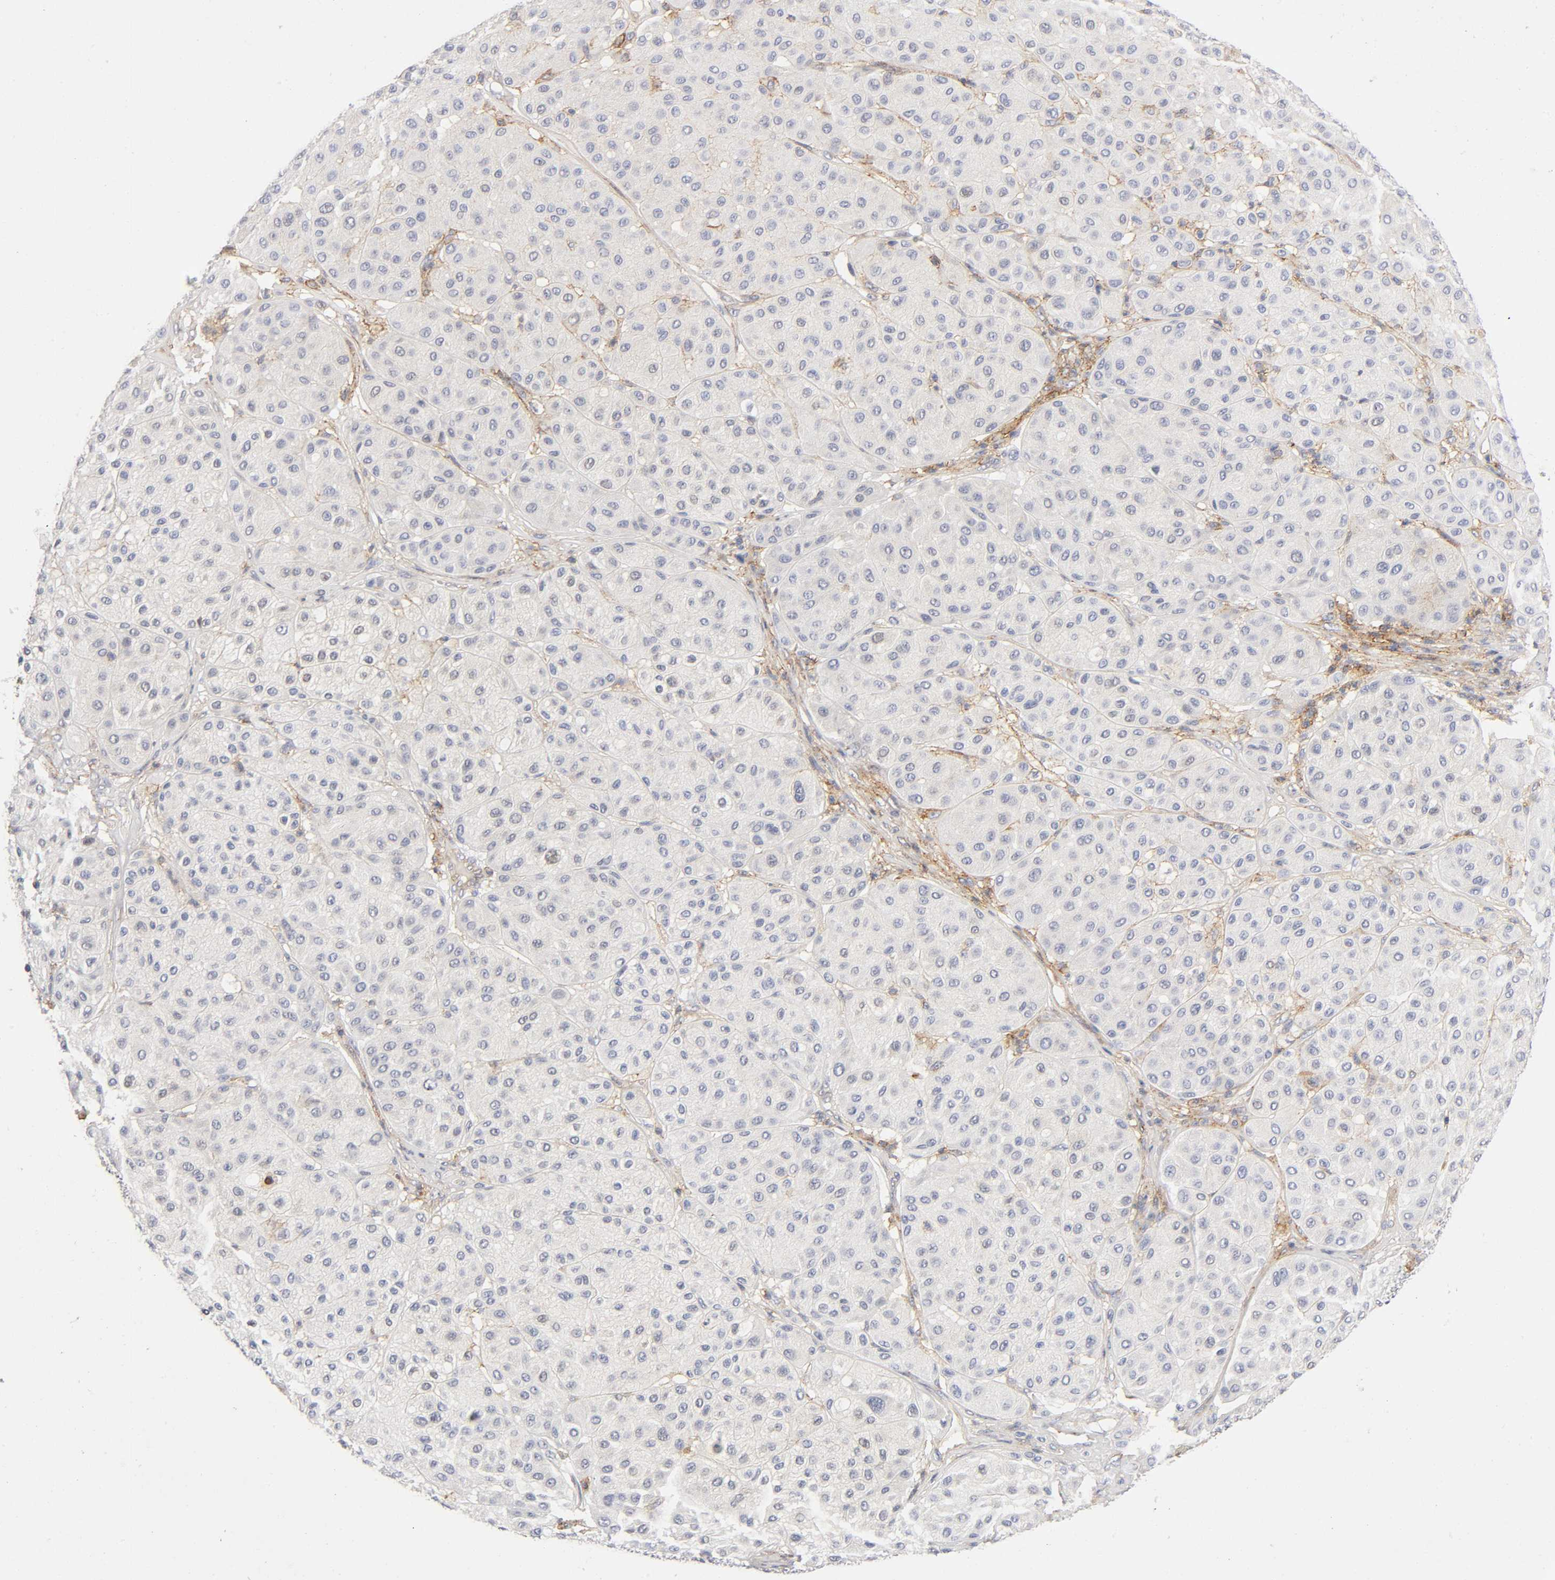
{"staining": {"intensity": "negative", "quantity": "none", "location": "none"}, "tissue": "melanoma", "cell_type": "Tumor cells", "image_type": "cancer", "snomed": [{"axis": "morphology", "description": "Normal tissue, NOS"}, {"axis": "morphology", "description": "Malignant melanoma, Metastatic site"}, {"axis": "topography", "description": "Skin"}], "caption": "Tumor cells show no significant protein expression in melanoma.", "gene": "ANXA7", "patient": {"sex": "male", "age": 41}}